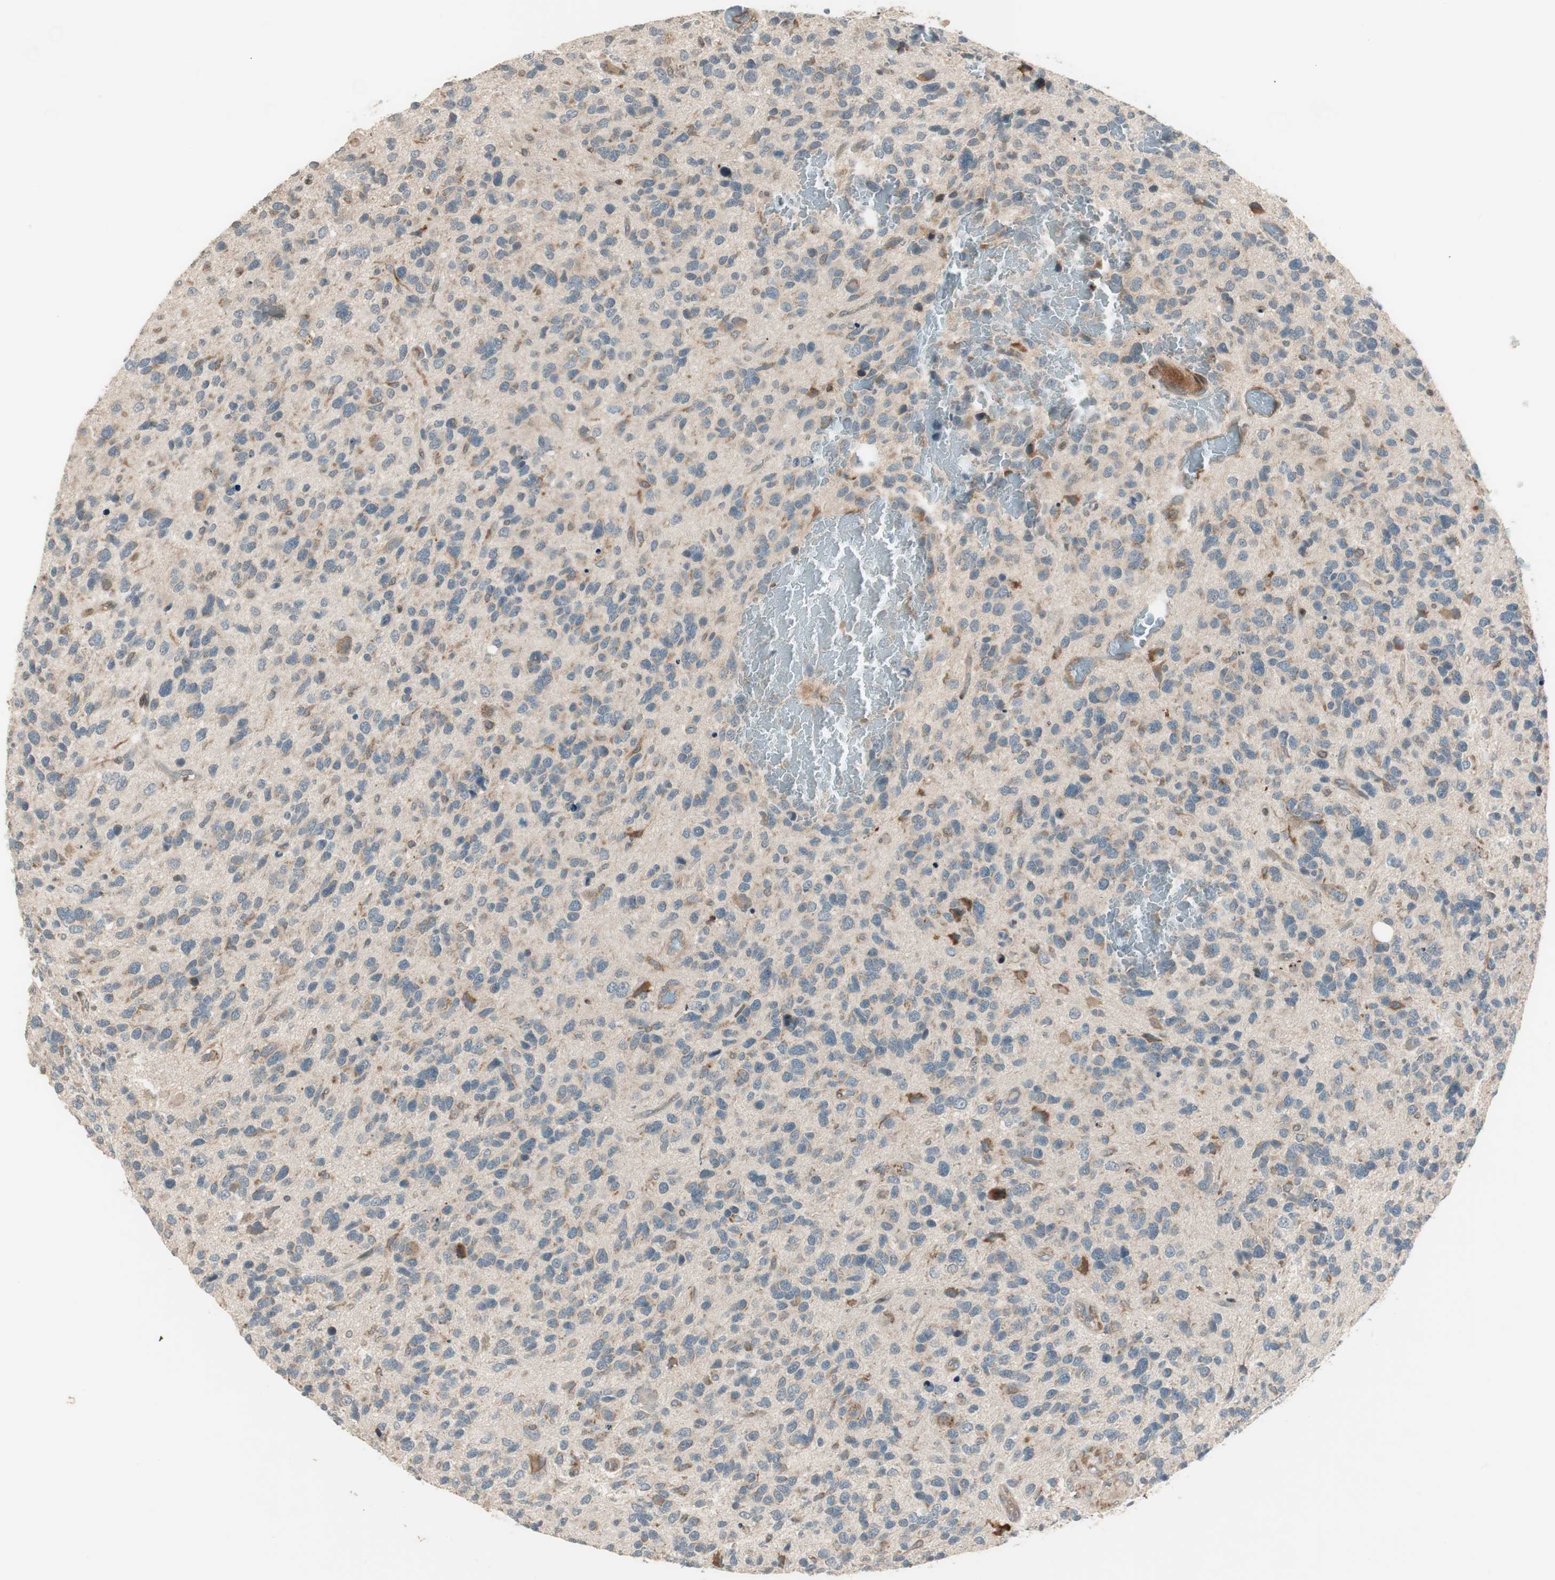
{"staining": {"intensity": "negative", "quantity": "none", "location": "none"}, "tissue": "glioma", "cell_type": "Tumor cells", "image_type": "cancer", "snomed": [{"axis": "morphology", "description": "Glioma, malignant, High grade"}, {"axis": "topography", "description": "Brain"}], "caption": "High power microscopy histopathology image of an IHC micrograph of malignant glioma (high-grade), revealing no significant expression in tumor cells.", "gene": "SFRP1", "patient": {"sex": "female", "age": 58}}